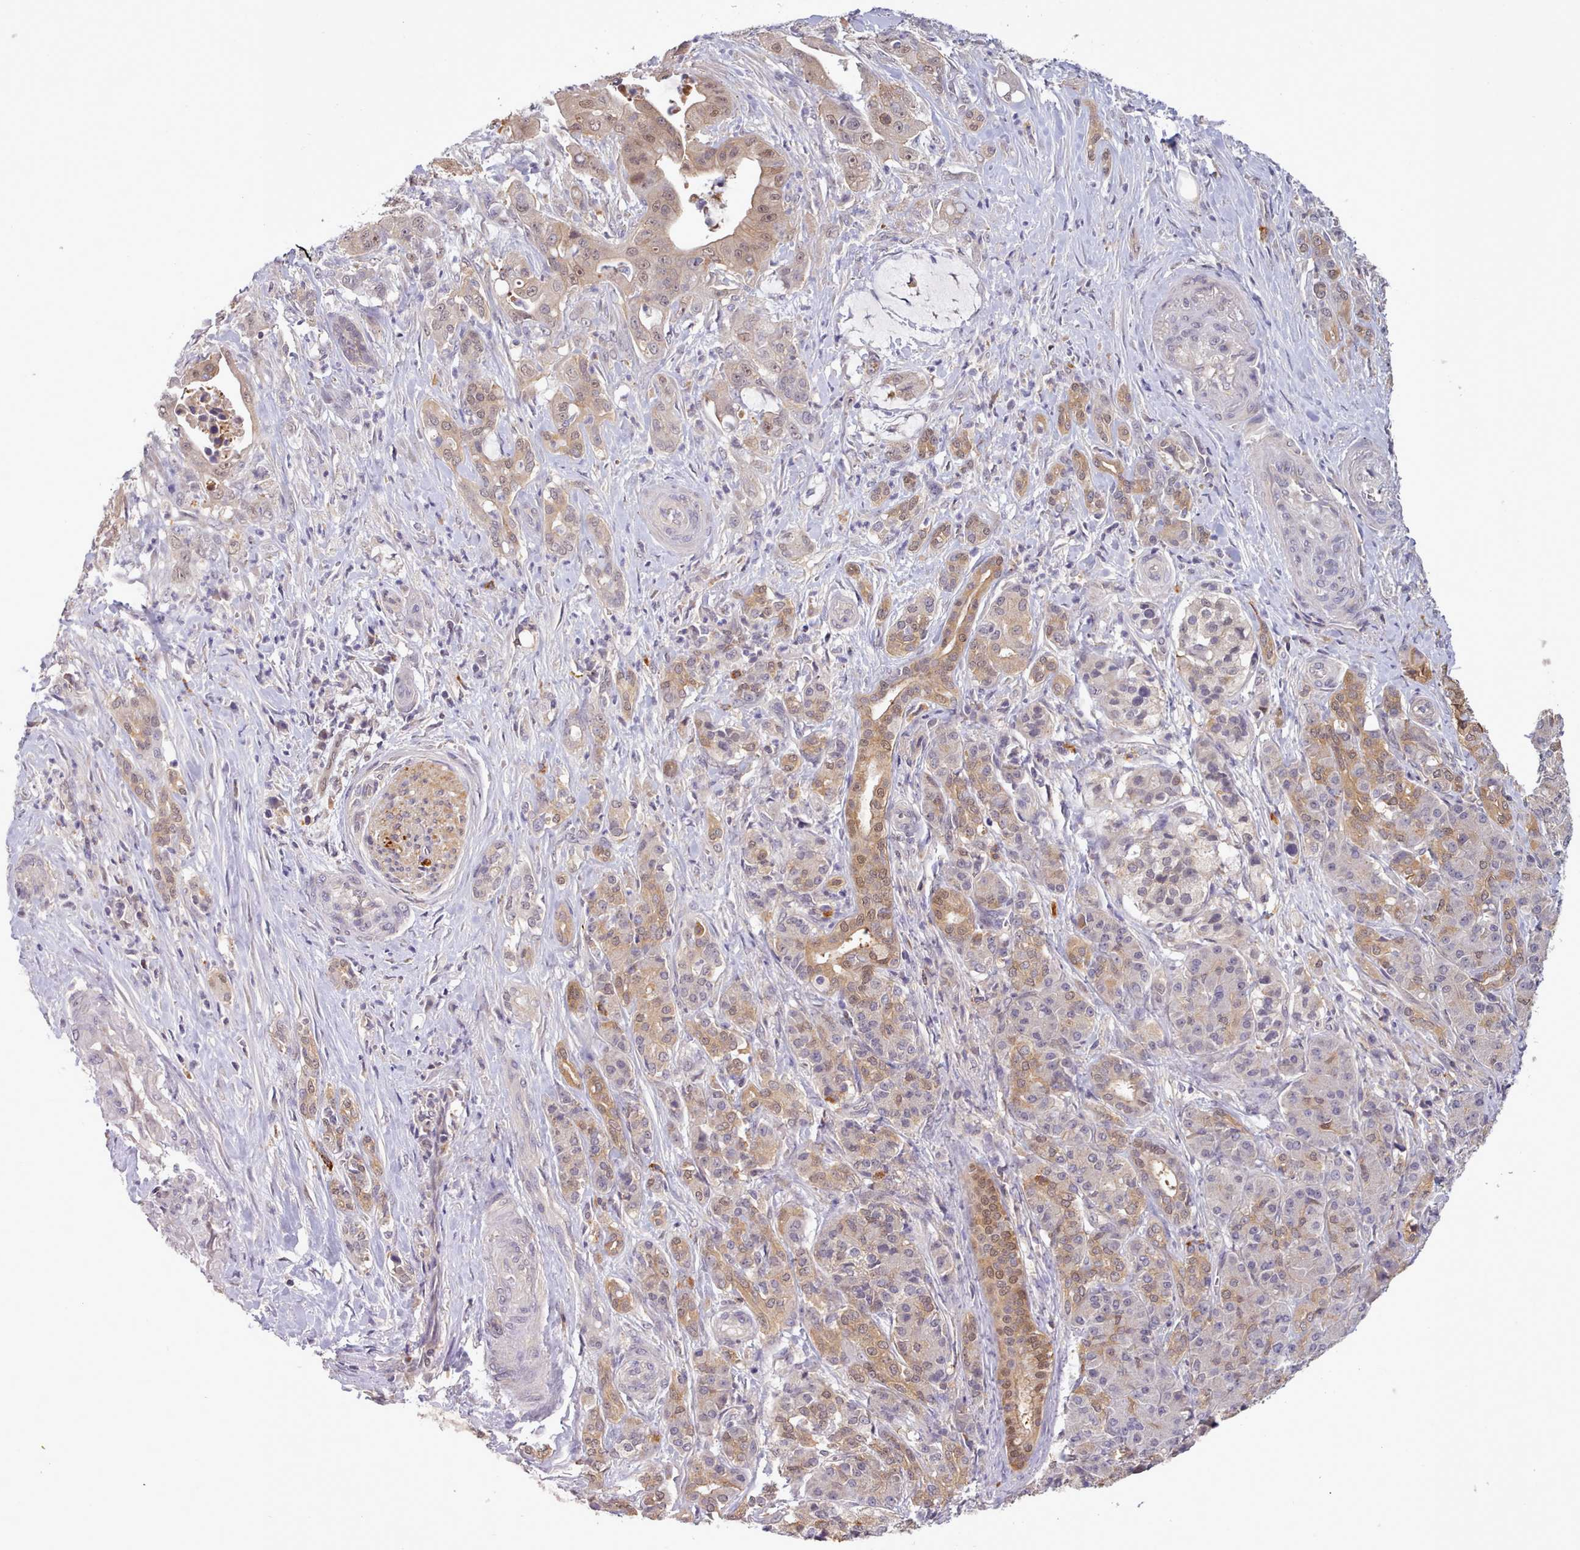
{"staining": {"intensity": "weak", "quantity": ">75%", "location": "cytoplasmic/membranous,nuclear"}, "tissue": "pancreatic cancer", "cell_type": "Tumor cells", "image_type": "cancer", "snomed": [{"axis": "morphology", "description": "Adenocarcinoma, NOS"}, {"axis": "topography", "description": "Pancreas"}], "caption": "A photomicrograph of pancreatic adenocarcinoma stained for a protein demonstrates weak cytoplasmic/membranous and nuclear brown staining in tumor cells.", "gene": "ARL17A", "patient": {"sex": "male", "age": 57}}